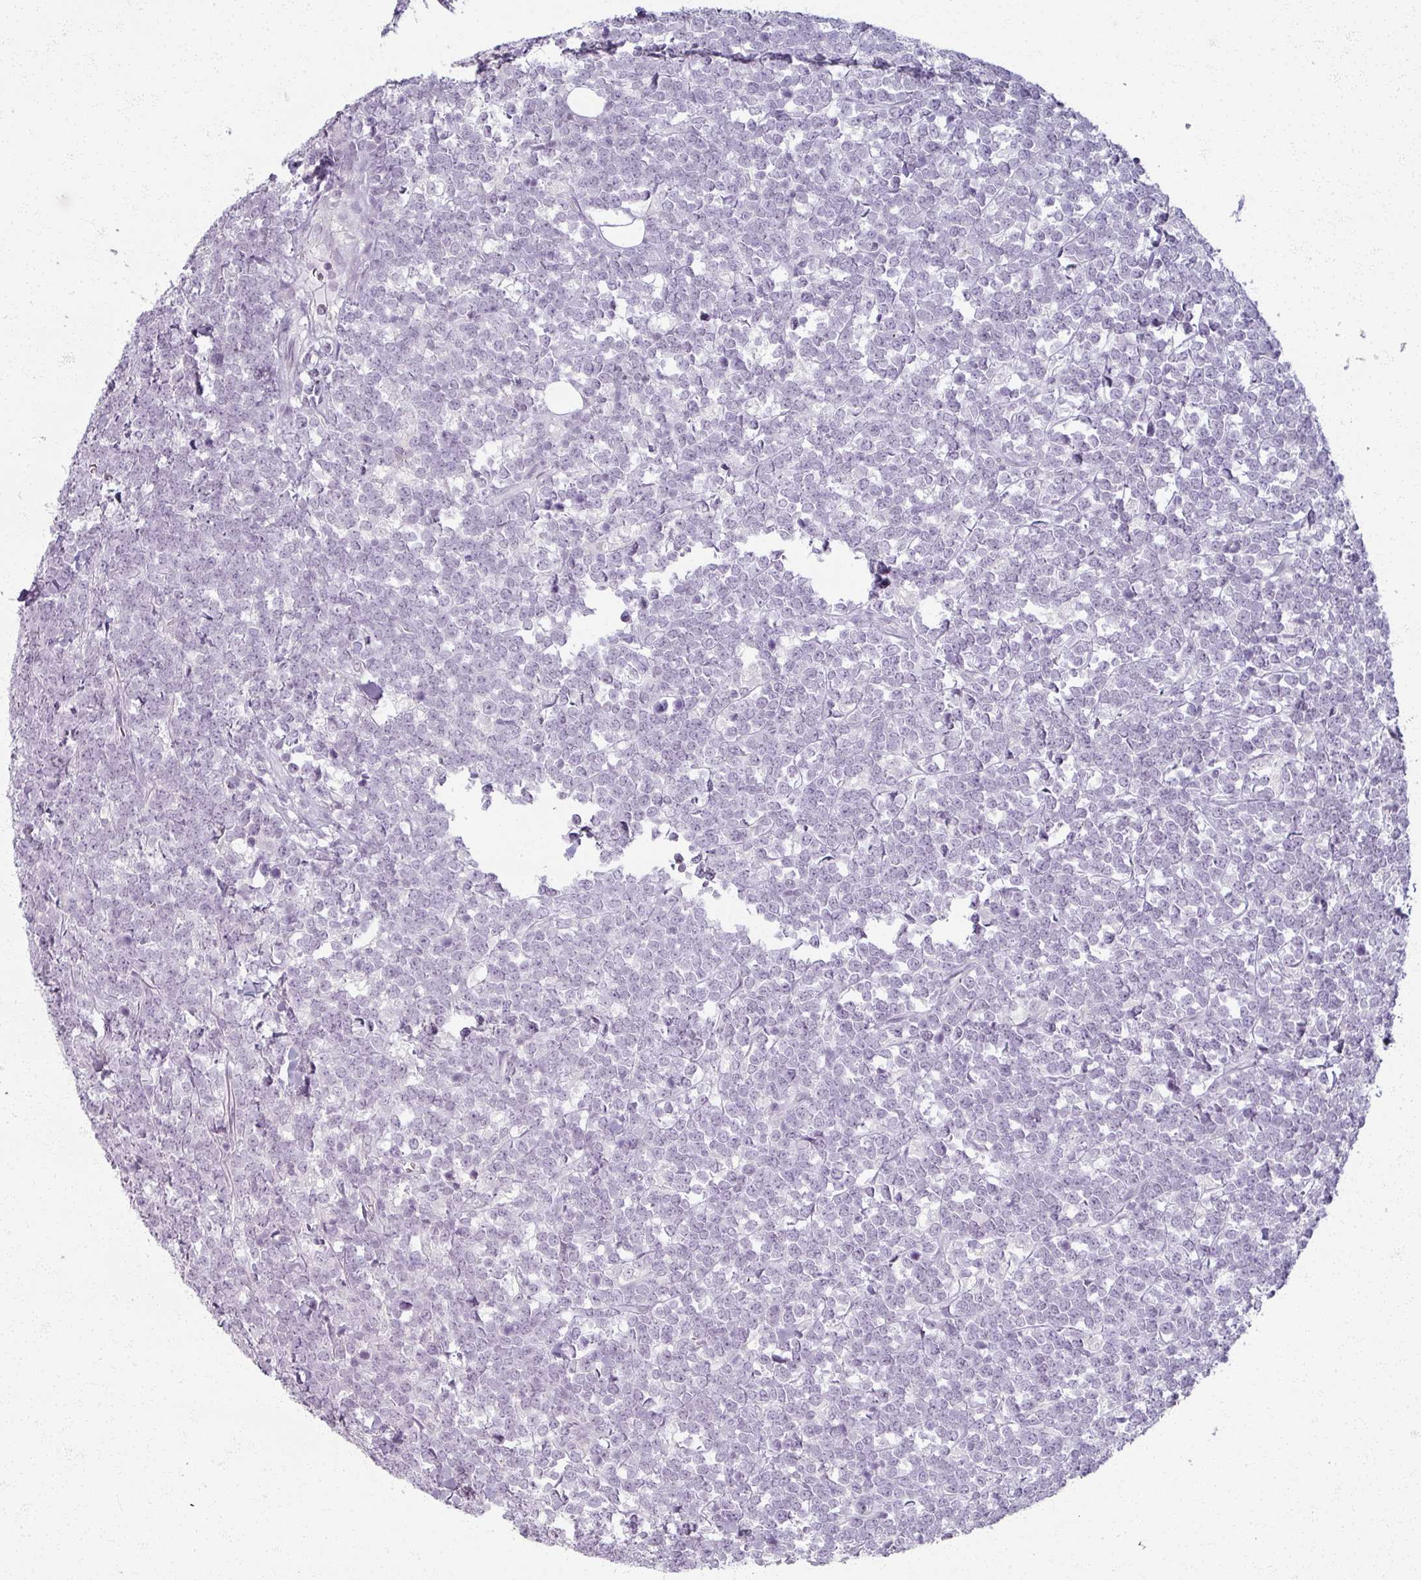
{"staining": {"intensity": "negative", "quantity": "none", "location": "none"}, "tissue": "lymphoma", "cell_type": "Tumor cells", "image_type": "cancer", "snomed": [{"axis": "morphology", "description": "Malignant lymphoma, non-Hodgkin's type, High grade"}, {"axis": "topography", "description": "Small intestine"}, {"axis": "topography", "description": "Colon"}], "caption": "A photomicrograph of lymphoma stained for a protein demonstrates no brown staining in tumor cells.", "gene": "RFPL2", "patient": {"sex": "male", "age": 8}}